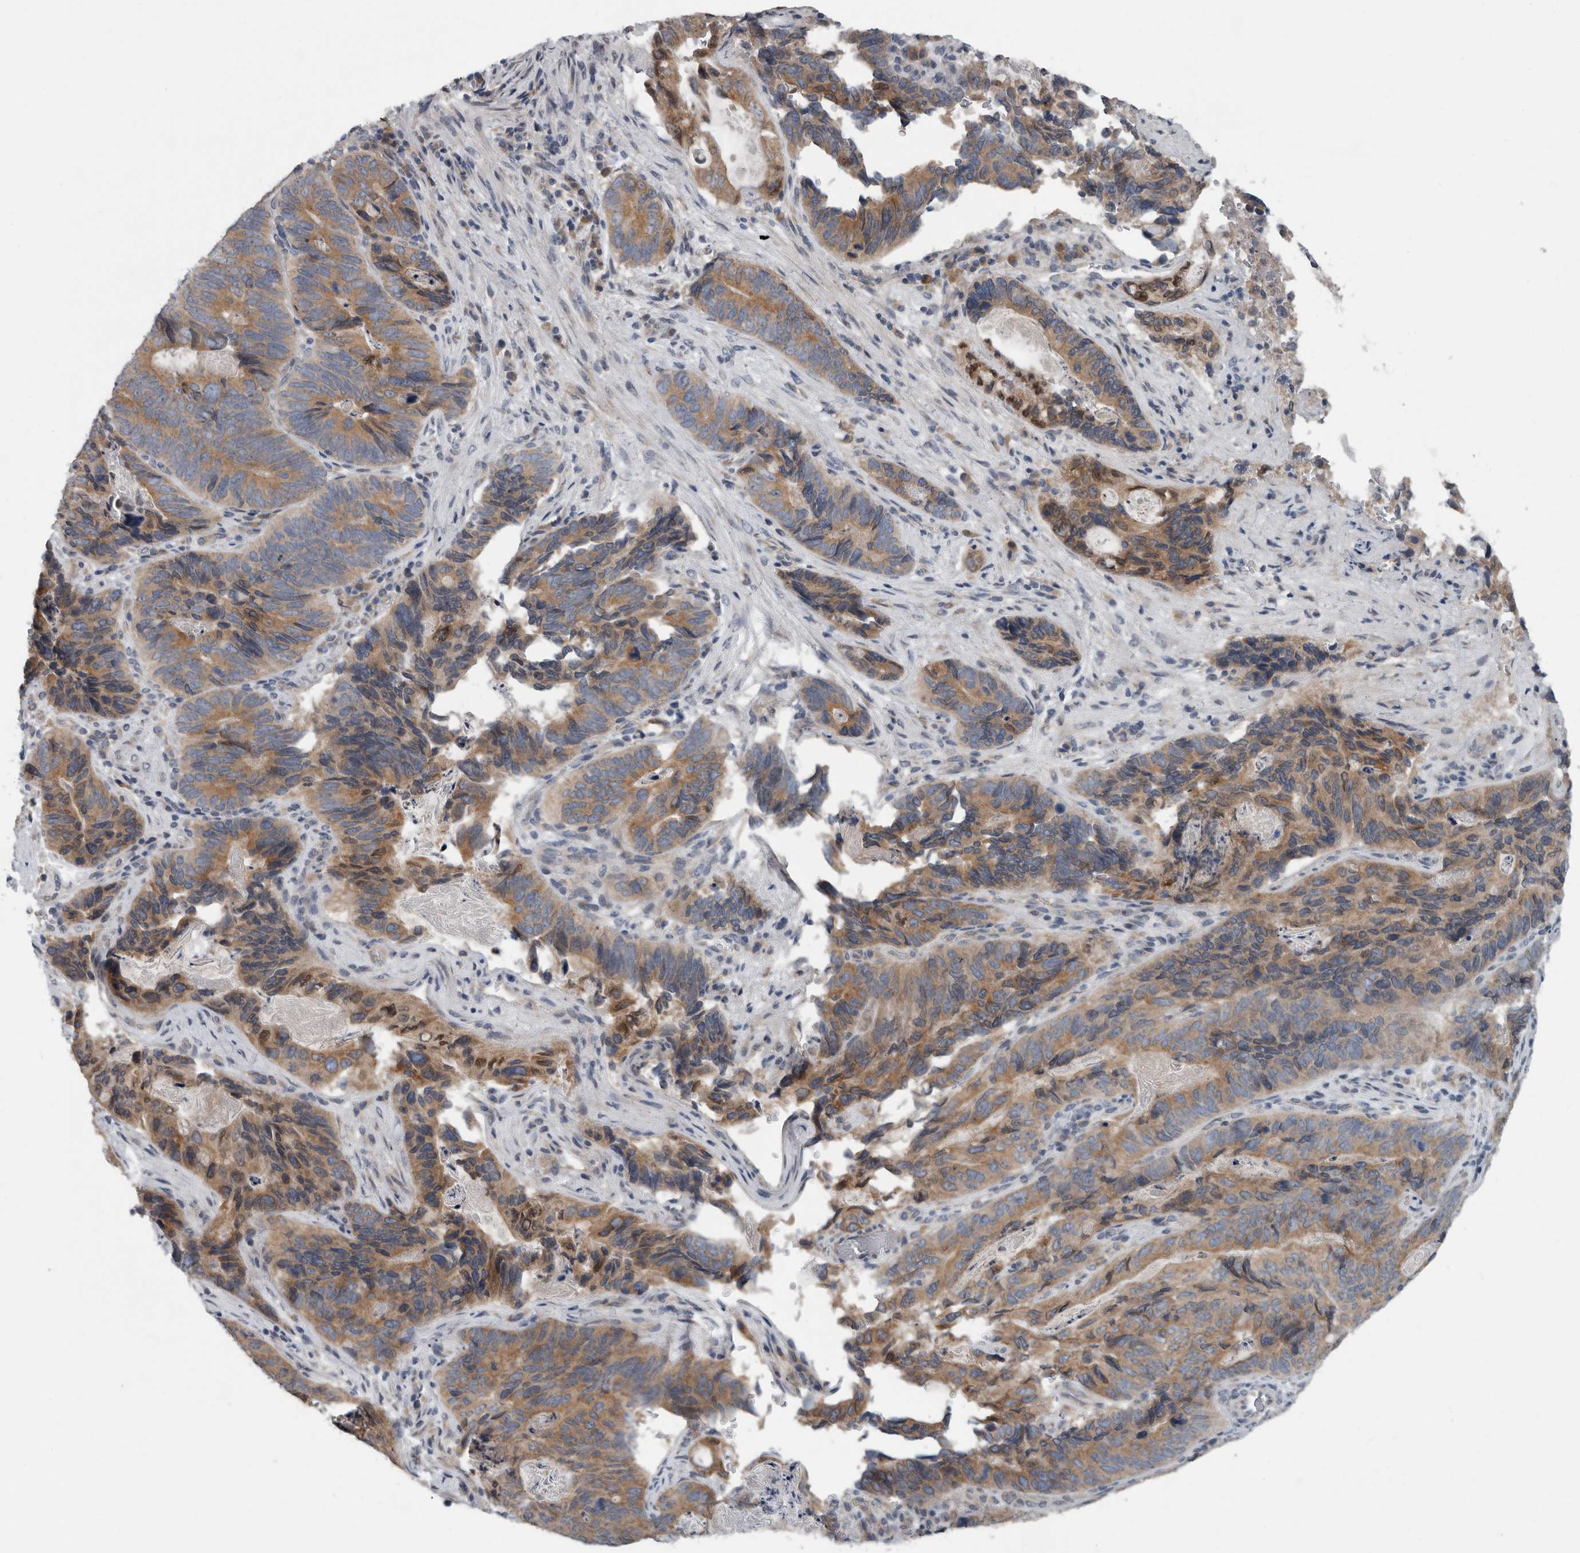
{"staining": {"intensity": "moderate", "quantity": ">75%", "location": "cytoplasmic/membranous"}, "tissue": "stomach cancer", "cell_type": "Tumor cells", "image_type": "cancer", "snomed": [{"axis": "morphology", "description": "Normal tissue, NOS"}, {"axis": "morphology", "description": "Adenocarcinoma, NOS"}, {"axis": "topography", "description": "Stomach"}], "caption": "High-power microscopy captured an immunohistochemistry (IHC) image of stomach adenocarcinoma, revealing moderate cytoplasmic/membranous positivity in approximately >75% of tumor cells. The protein is stained brown, and the nuclei are stained in blue (DAB IHC with brightfield microscopy, high magnification).", "gene": "TMEM199", "patient": {"sex": "female", "age": 89}}